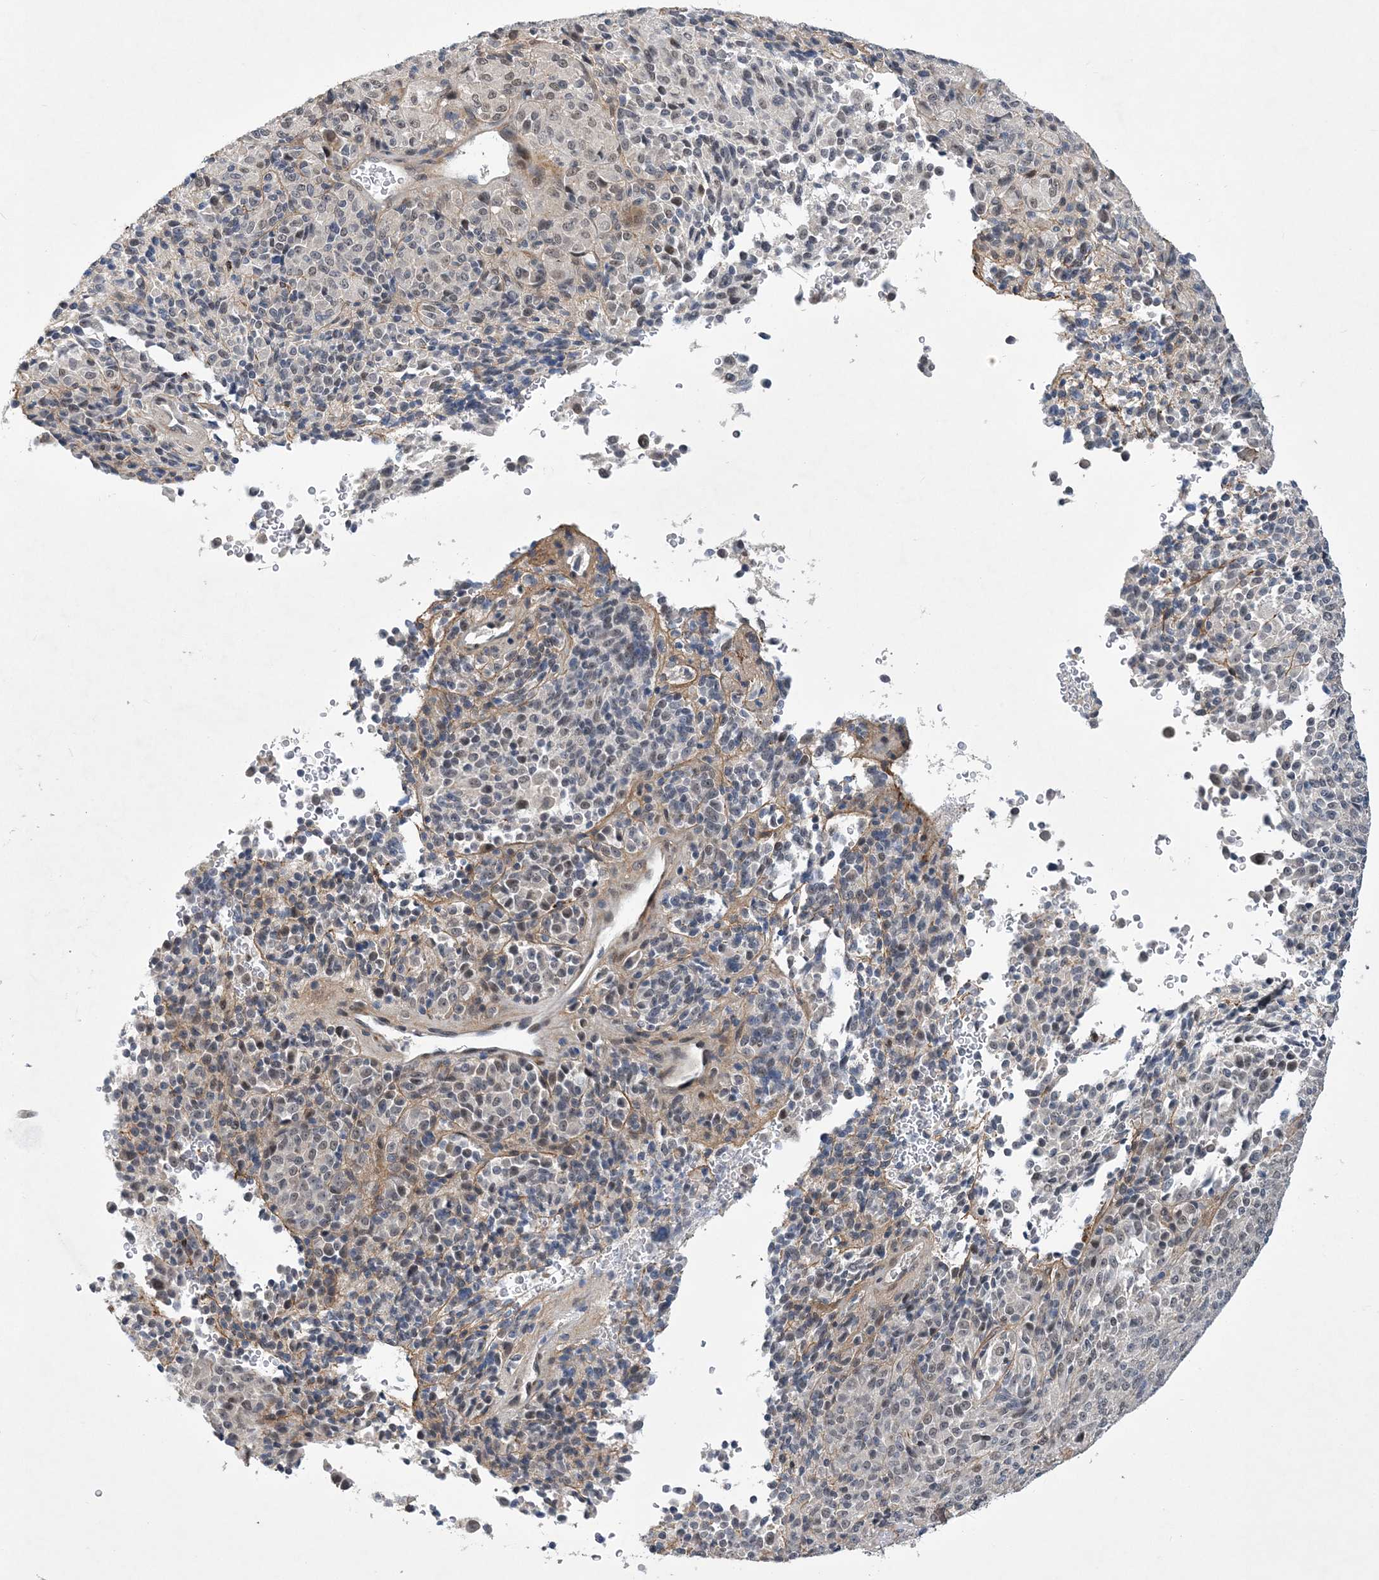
{"staining": {"intensity": "negative", "quantity": "none", "location": "none"}, "tissue": "melanoma", "cell_type": "Tumor cells", "image_type": "cancer", "snomed": [{"axis": "morphology", "description": "Malignant melanoma, Metastatic site"}, {"axis": "topography", "description": "Brain"}], "caption": "Micrograph shows no protein expression in tumor cells of melanoma tissue.", "gene": "FAM217A", "patient": {"sex": "female", "age": 56}}